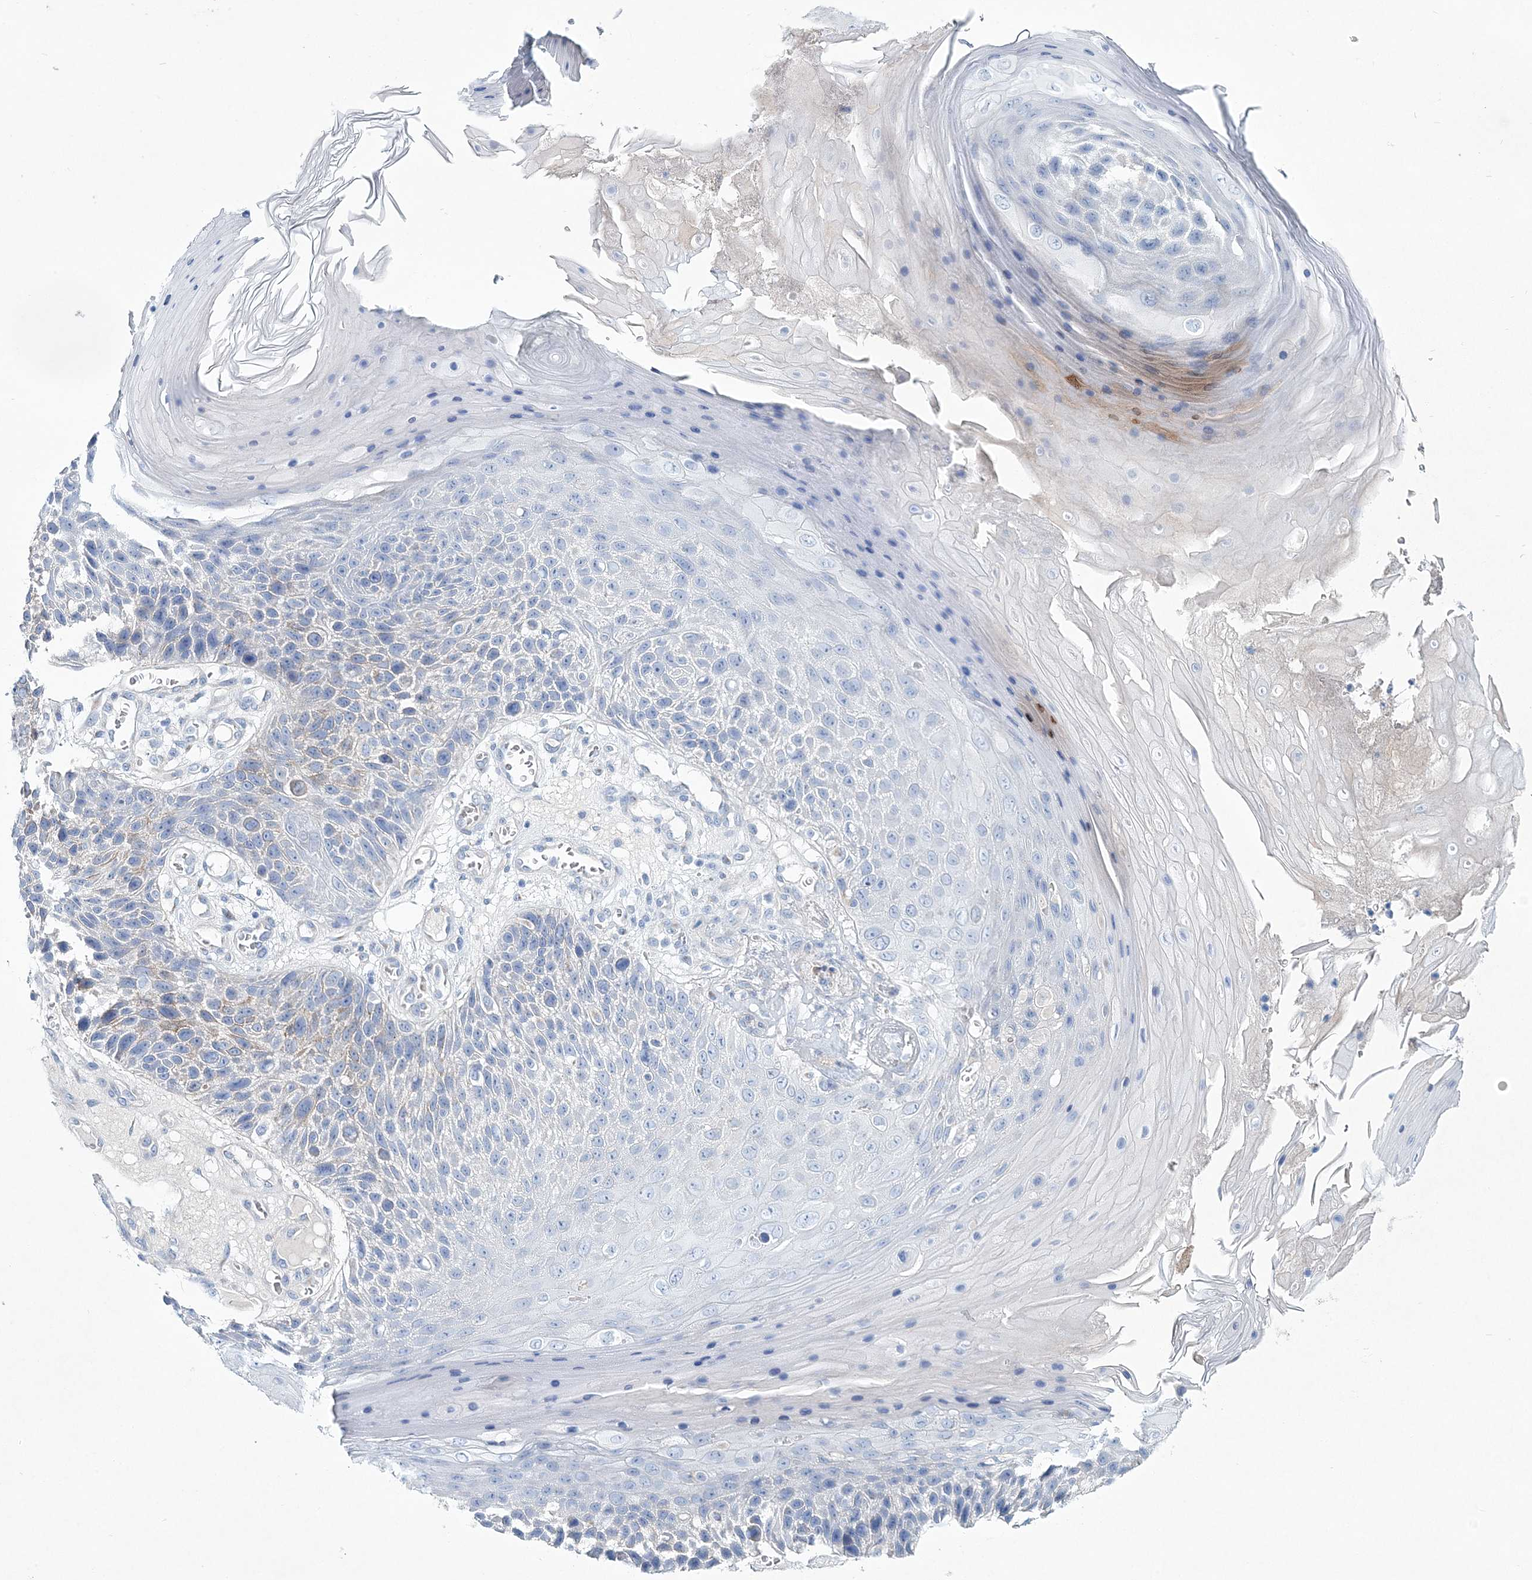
{"staining": {"intensity": "negative", "quantity": "none", "location": "none"}, "tissue": "skin cancer", "cell_type": "Tumor cells", "image_type": "cancer", "snomed": [{"axis": "morphology", "description": "Squamous cell carcinoma, NOS"}, {"axis": "topography", "description": "Skin"}], "caption": "This is a micrograph of immunohistochemistry (IHC) staining of squamous cell carcinoma (skin), which shows no expression in tumor cells.", "gene": "ADGRL1", "patient": {"sex": "female", "age": 88}}